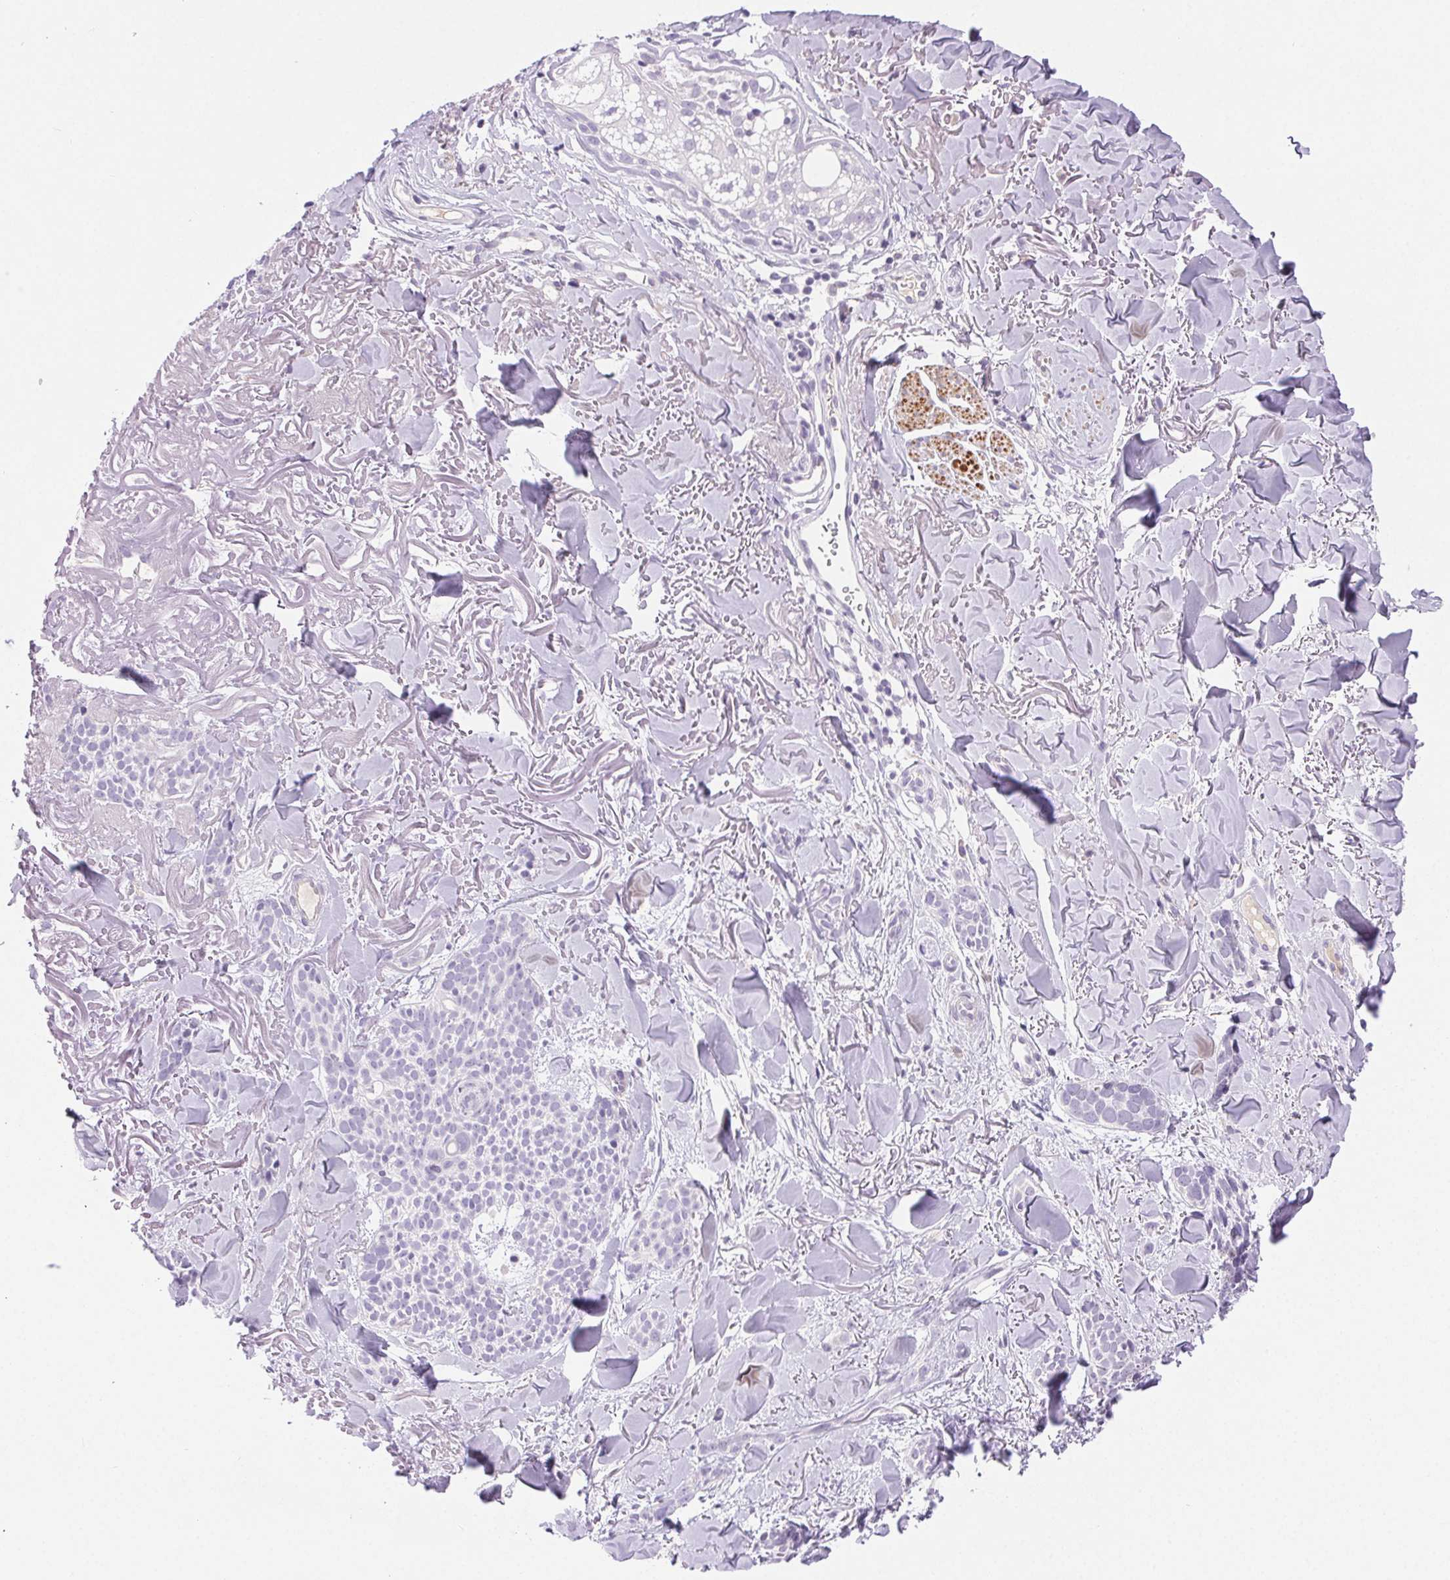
{"staining": {"intensity": "negative", "quantity": "none", "location": "none"}, "tissue": "skin cancer", "cell_type": "Tumor cells", "image_type": "cancer", "snomed": [{"axis": "morphology", "description": "Basal cell carcinoma"}, {"axis": "morphology", "description": "BCC, high aggressive"}, {"axis": "topography", "description": "Skin"}], "caption": "IHC photomicrograph of skin basal cell carcinoma stained for a protein (brown), which reveals no positivity in tumor cells.", "gene": "ARHGAP11B", "patient": {"sex": "female", "age": 86}}